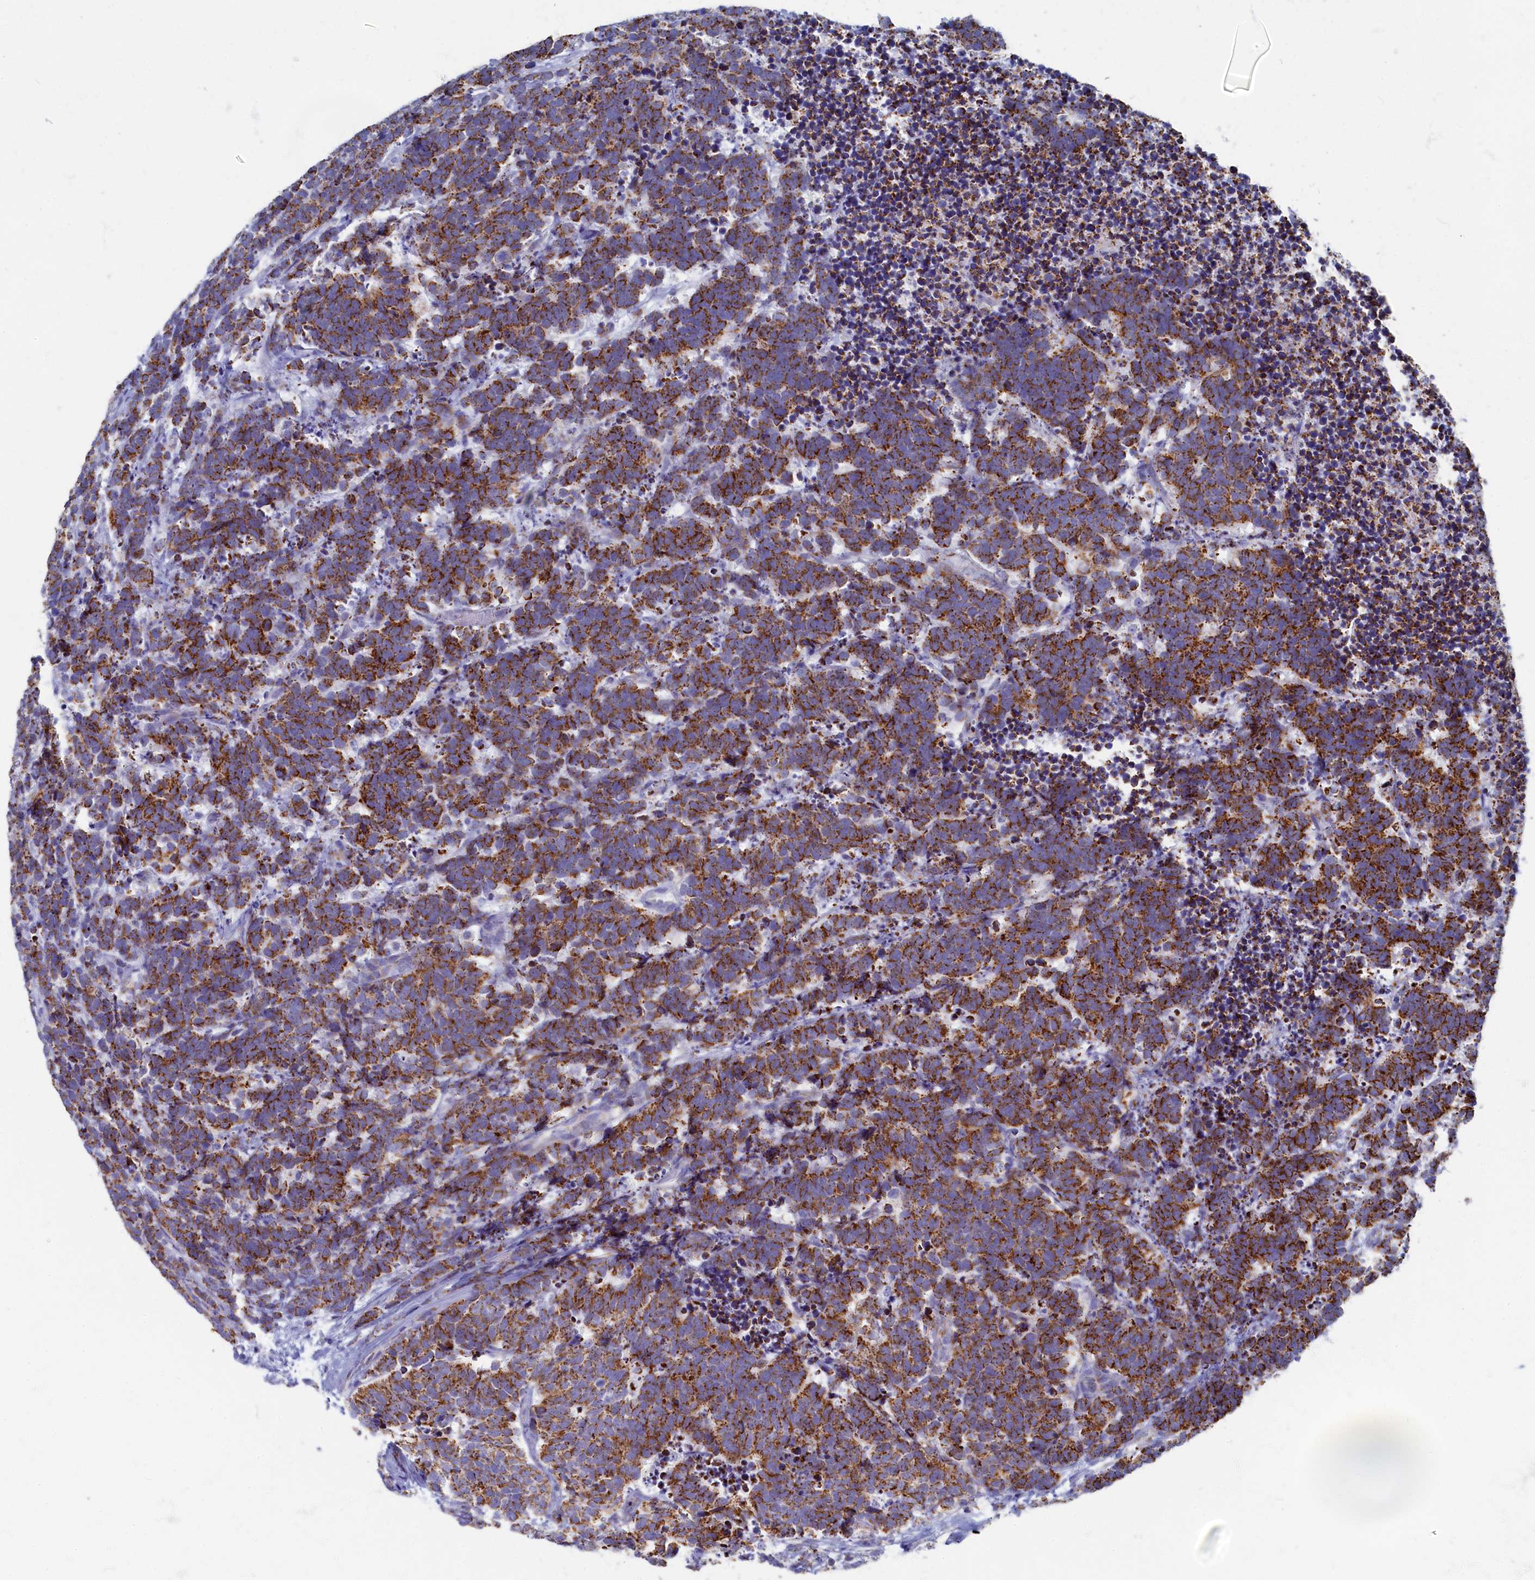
{"staining": {"intensity": "moderate", "quantity": ">75%", "location": "cytoplasmic/membranous"}, "tissue": "carcinoid", "cell_type": "Tumor cells", "image_type": "cancer", "snomed": [{"axis": "morphology", "description": "Carcinoma, NOS"}, {"axis": "morphology", "description": "Carcinoid, malignant, NOS"}, {"axis": "topography", "description": "Urinary bladder"}], "caption": "The image displays immunohistochemical staining of carcinoid (malignant). There is moderate cytoplasmic/membranous expression is identified in approximately >75% of tumor cells.", "gene": "OCIAD2", "patient": {"sex": "male", "age": 57}}